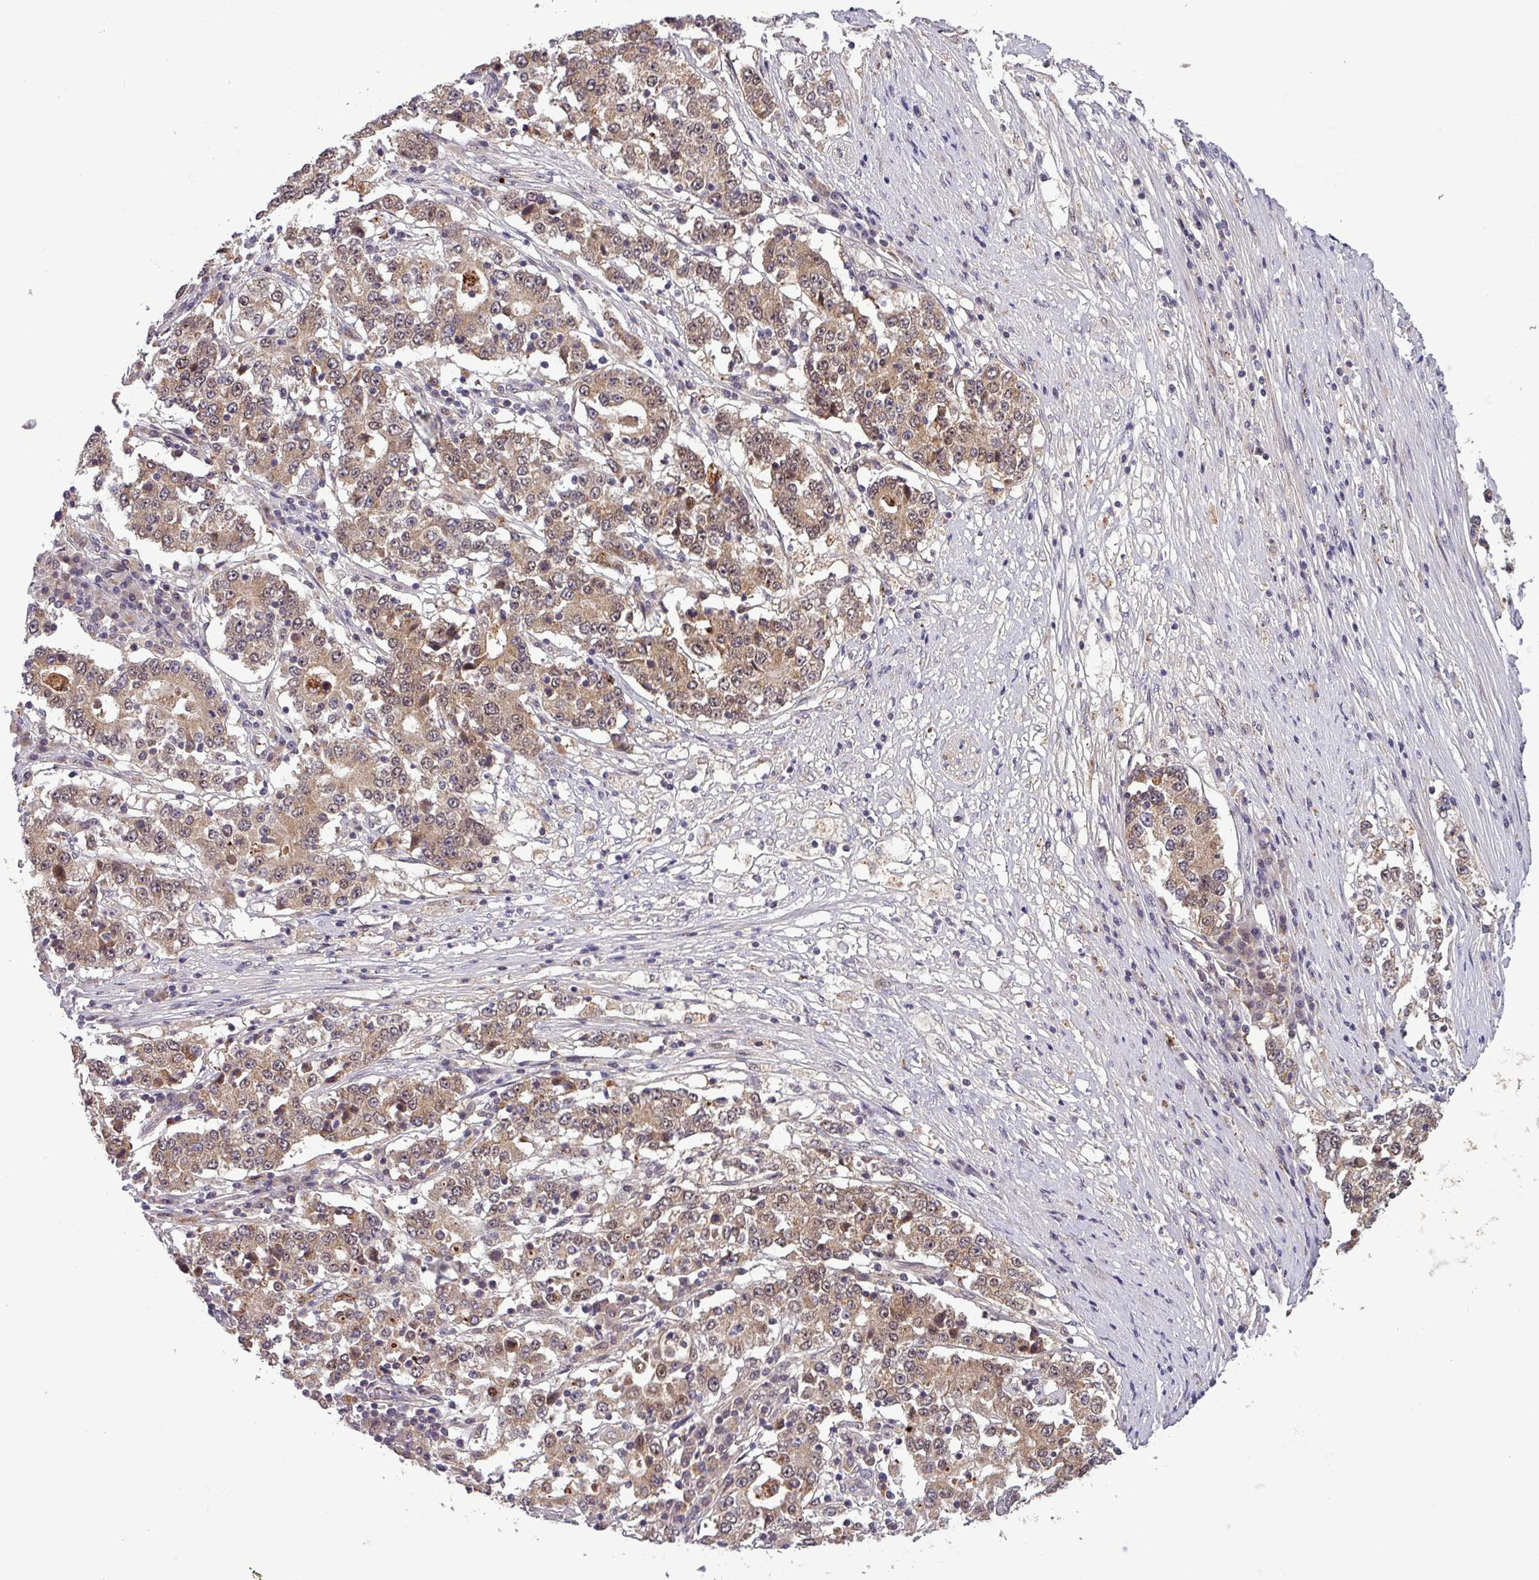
{"staining": {"intensity": "moderate", "quantity": ">75%", "location": "cytoplasmic/membranous,nuclear"}, "tissue": "stomach cancer", "cell_type": "Tumor cells", "image_type": "cancer", "snomed": [{"axis": "morphology", "description": "Adenocarcinoma, NOS"}, {"axis": "topography", "description": "Stomach"}], "caption": "High-magnification brightfield microscopy of stomach cancer stained with DAB (brown) and counterstained with hematoxylin (blue). tumor cells exhibit moderate cytoplasmic/membranous and nuclear positivity is seen in about>75% of cells. The protein is shown in brown color, while the nuclei are stained blue.", "gene": "PUS1", "patient": {"sex": "male", "age": 59}}